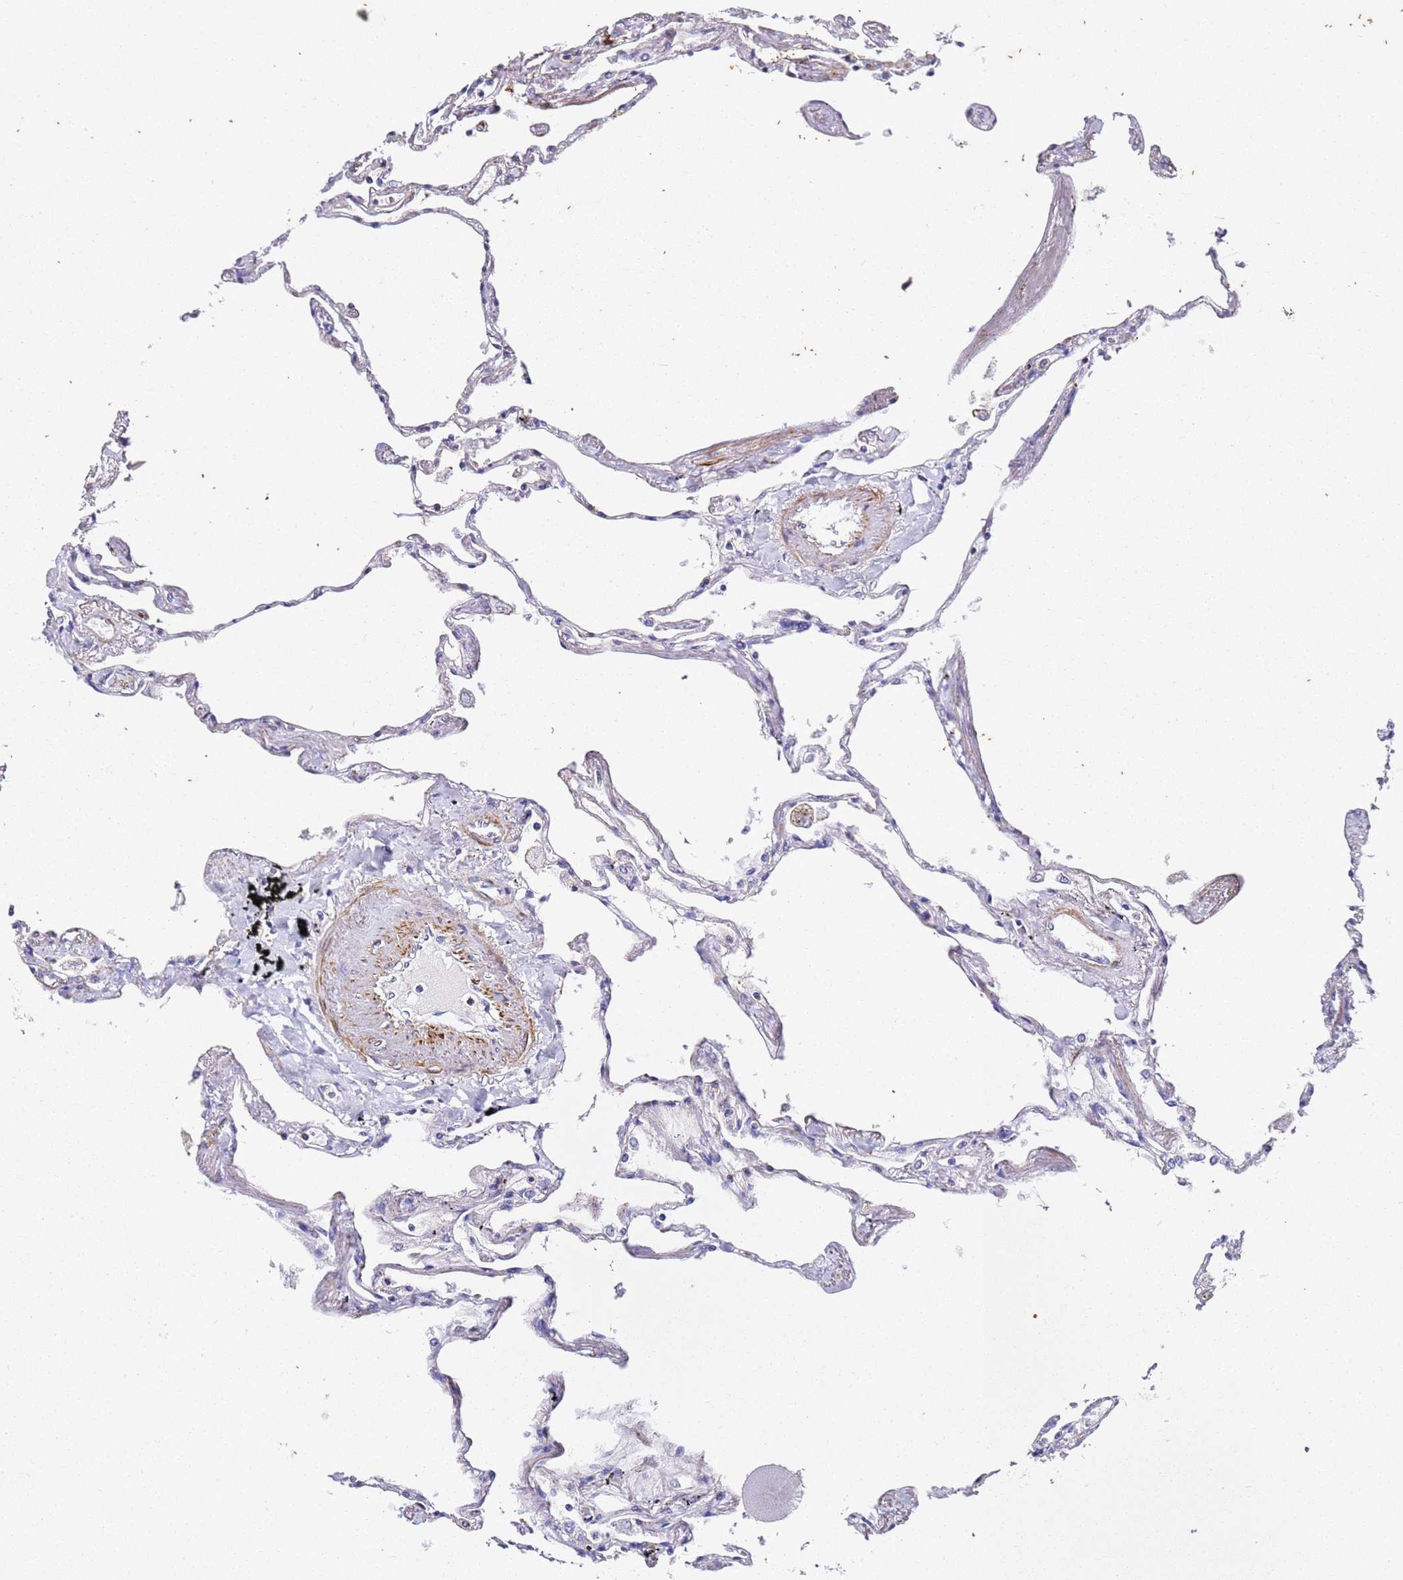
{"staining": {"intensity": "negative", "quantity": "none", "location": "none"}, "tissue": "lung", "cell_type": "Alveolar cells", "image_type": "normal", "snomed": [{"axis": "morphology", "description": "Normal tissue, NOS"}, {"axis": "topography", "description": "Lung"}], "caption": "An image of human lung is negative for staining in alveolar cells. (DAB immunohistochemistry with hematoxylin counter stain).", "gene": "ZNF671", "patient": {"sex": "female", "age": 67}}